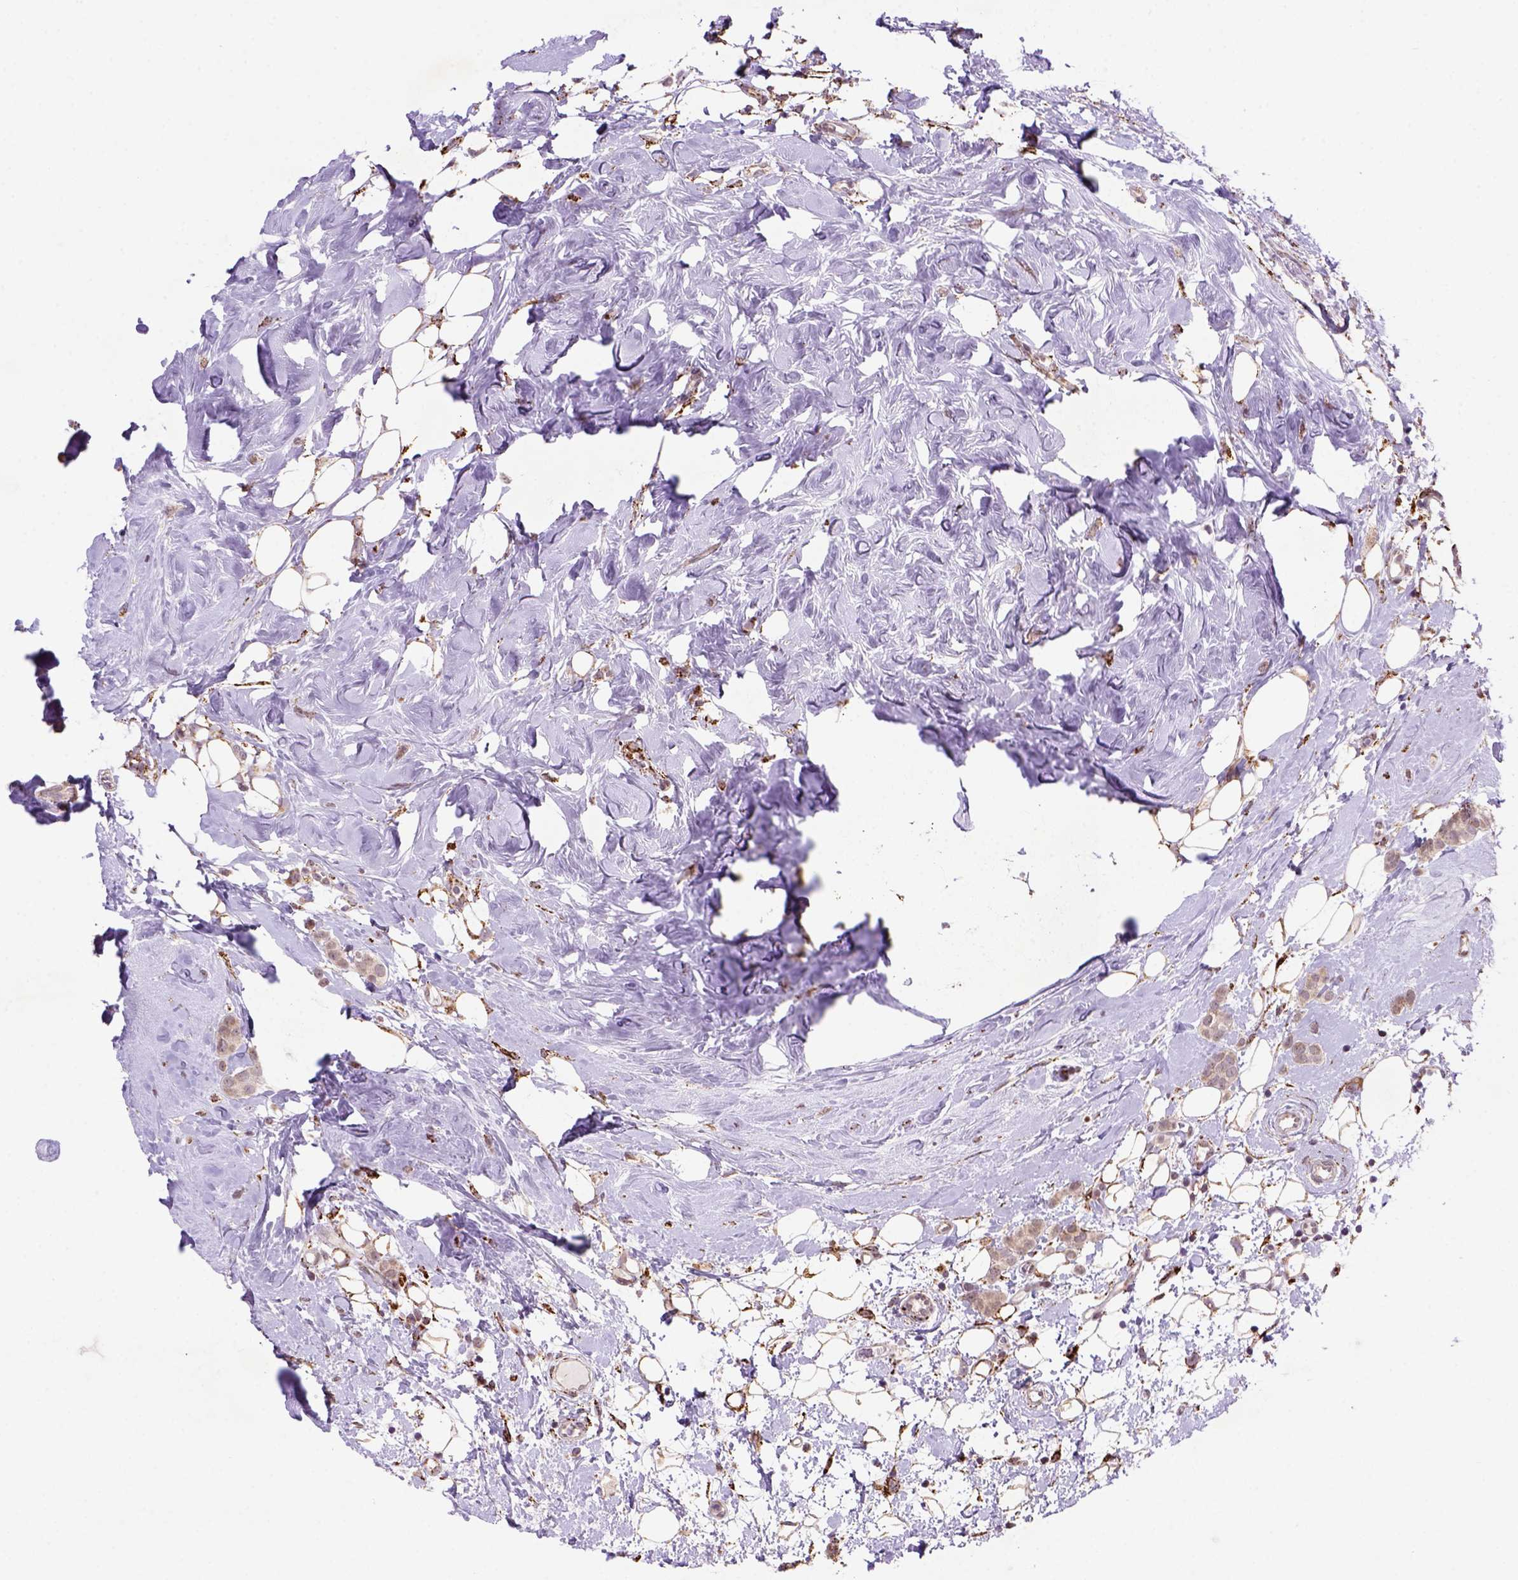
{"staining": {"intensity": "moderate", "quantity": ">75%", "location": "cytoplasmic/membranous"}, "tissue": "breast cancer", "cell_type": "Tumor cells", "image_type": "cancer", "snomed": [{"axis": "morphology", "description": "Lobular carcinoma"}, {"axis": "topography", "description": "Breast"}], "caption": "The histopathology image demonstrates immunohistochemical staining of breast cancer. There is moderate cytoplasmic/membranous staining is appreciated in about >75% of tumor cells. The protein of interest is stained brown, and the nuclei are stained in blue (DAB IHC with brightfield microscopy, high magnification).", "gene": "FZD7", "patient": {"sex": "female", "age": 49}}